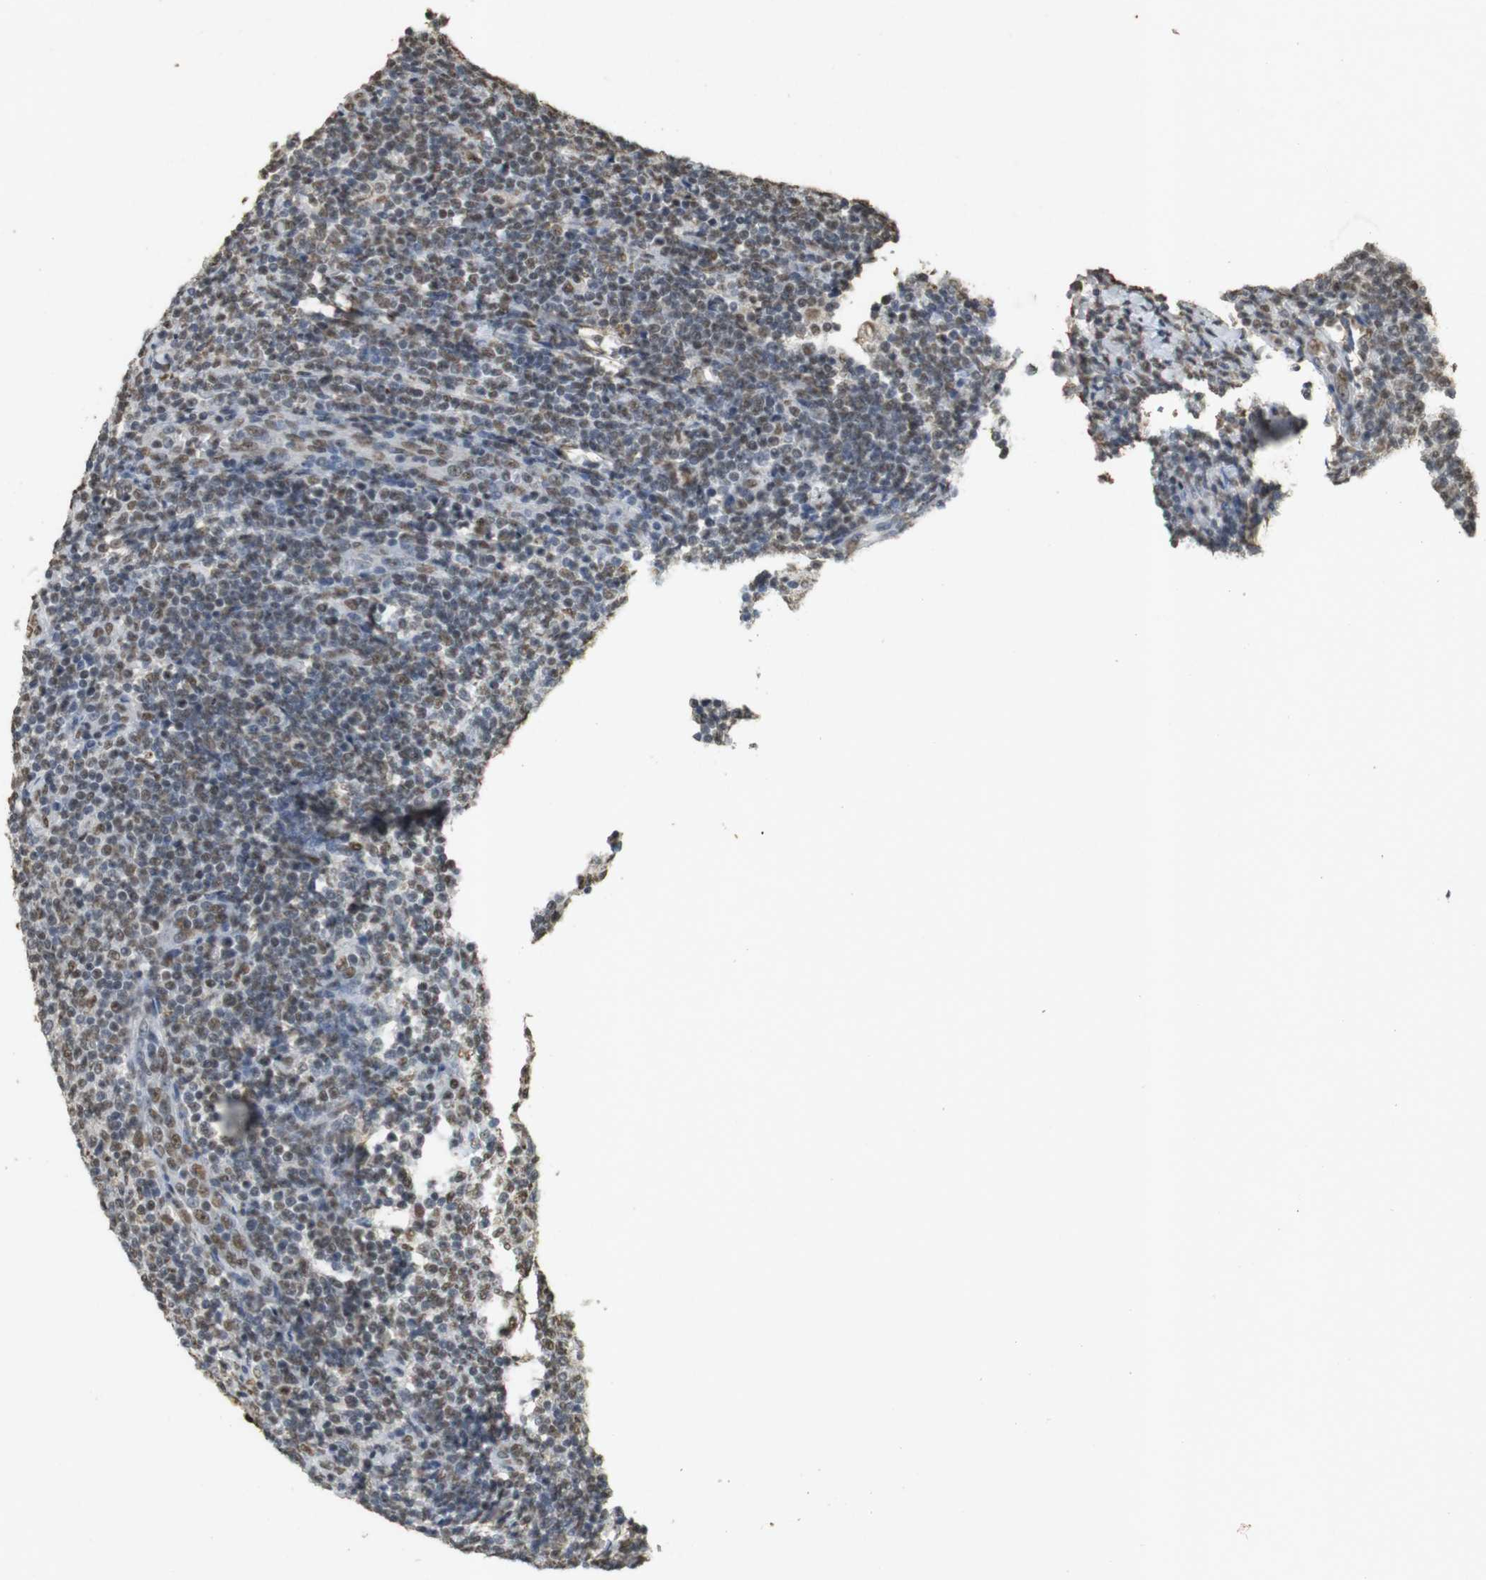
{"staining": {"intensity": "moderate", "quantity": "25%-75%", "location": "nuclear"}, "tissue": "lymphoma", "cell_type": "Tumor cells", "image_type": "cancer", "snomed": [{"axis": "morphology", "description": "Malignant lymphoma, non-Hodgkin's type, Low grade"}, {"axis": "topography", "description": "Lymph node"}], "caption": "Protein staining of lymphoma tissue demonstrates moderate nuclear positivity in about 25%-75% of tumor cells. (DAB (3,3'-diaminobenzidine) = brown stain, brightfield microscopy at high magnification).", "gene": "GATA4", "patient": {"sex": "male", "age": 66}}